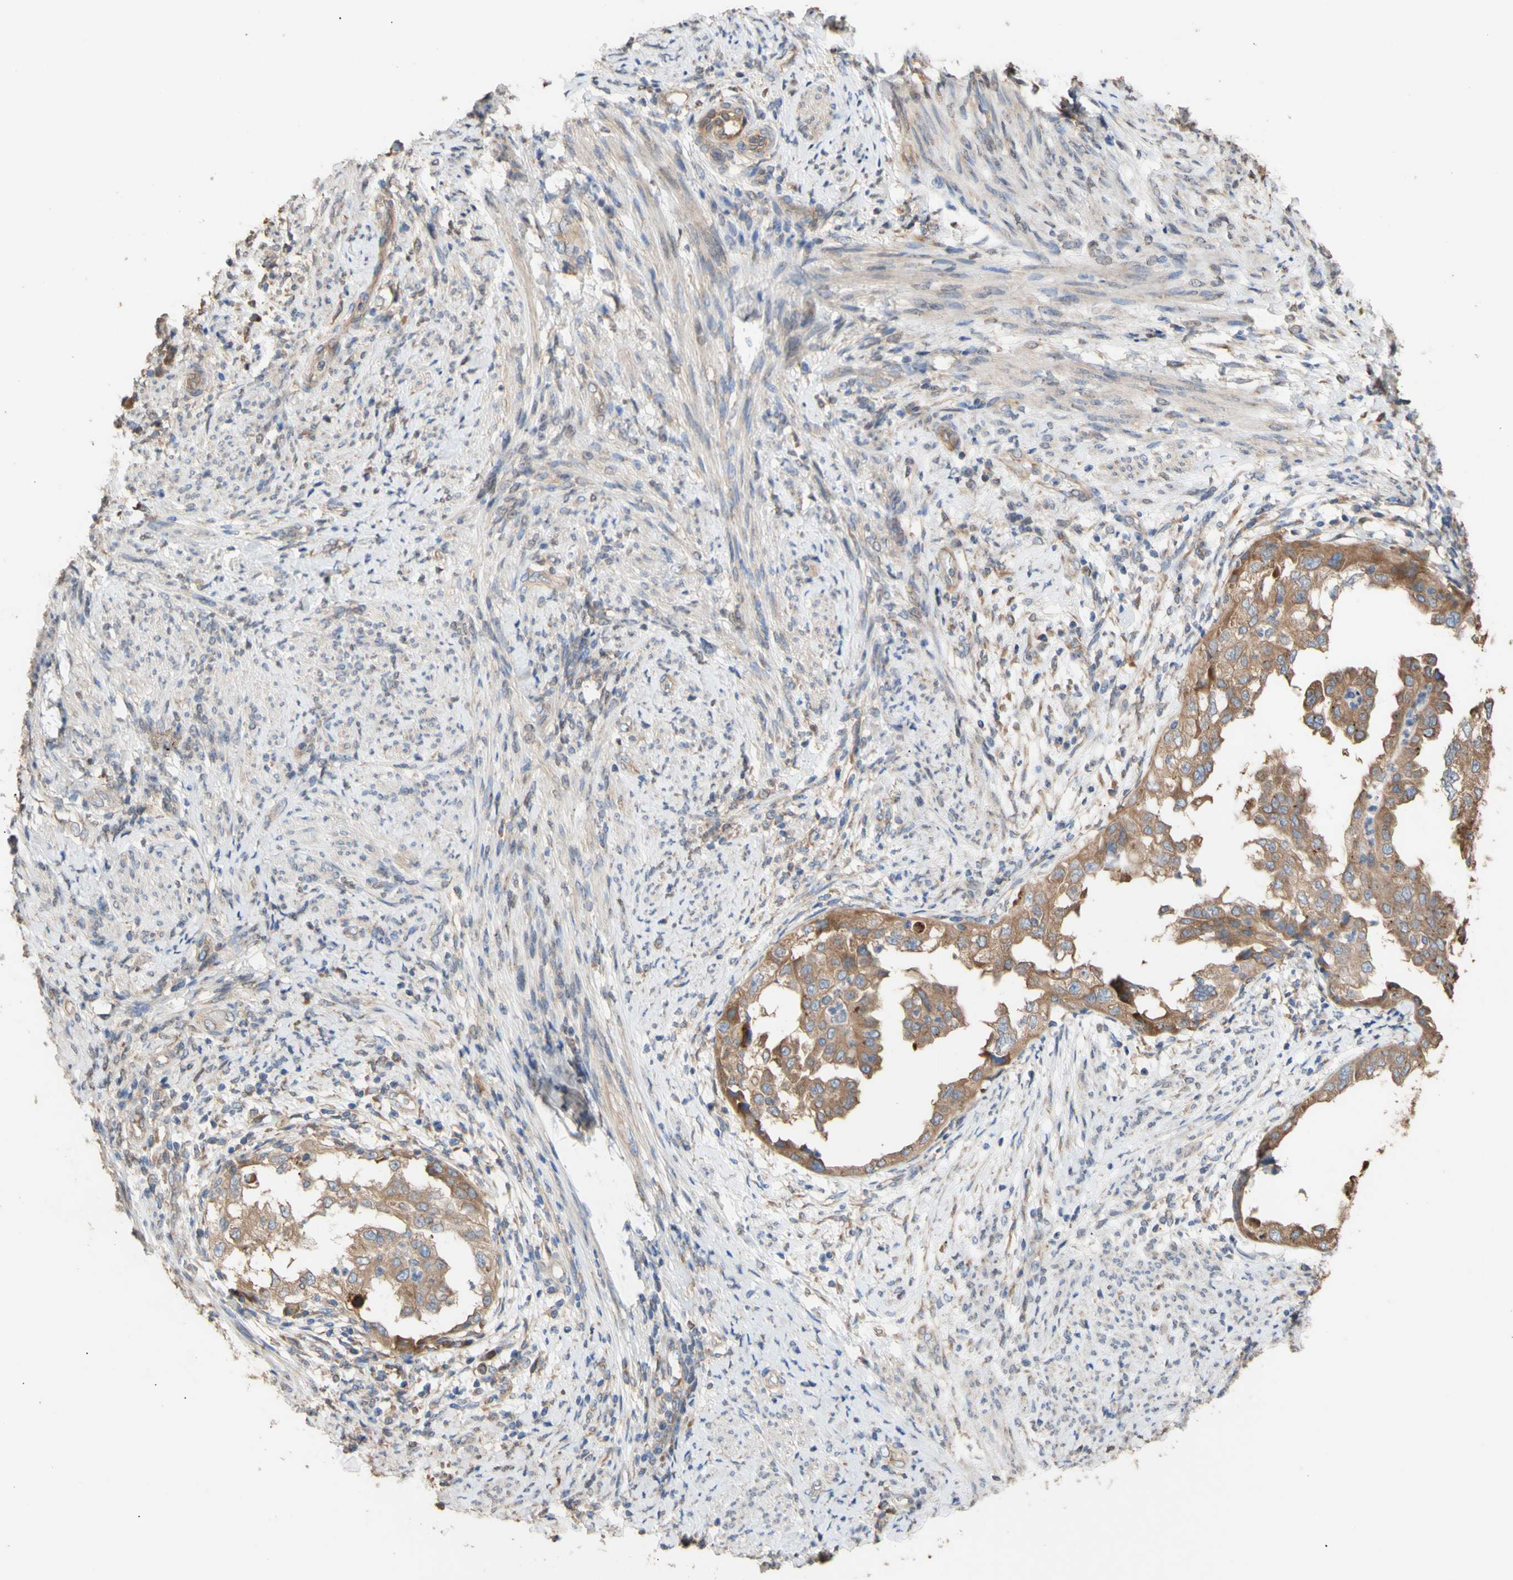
{"staining": {"intensity": "moderate", "quantity": ">75%", "location": "cytoplasmic/membranous"}, "tissue": "endometrial cancer", "cell_type": "Tumor cells", "image_type": "cancer", "snomed": [{"axis": "morphology", "description": "Adenocarcinoma, NOS"}, {"axis": "topography", "description": "Endometrium"}], "caption": "The histopathology image displays staining of endometrial cancer, revealing moderate cytoplasmic/membranous protein staining (brown color) within tumor cells.", "gene": "NECTIN3", "patient": {"sex": "female", "age": 85}}